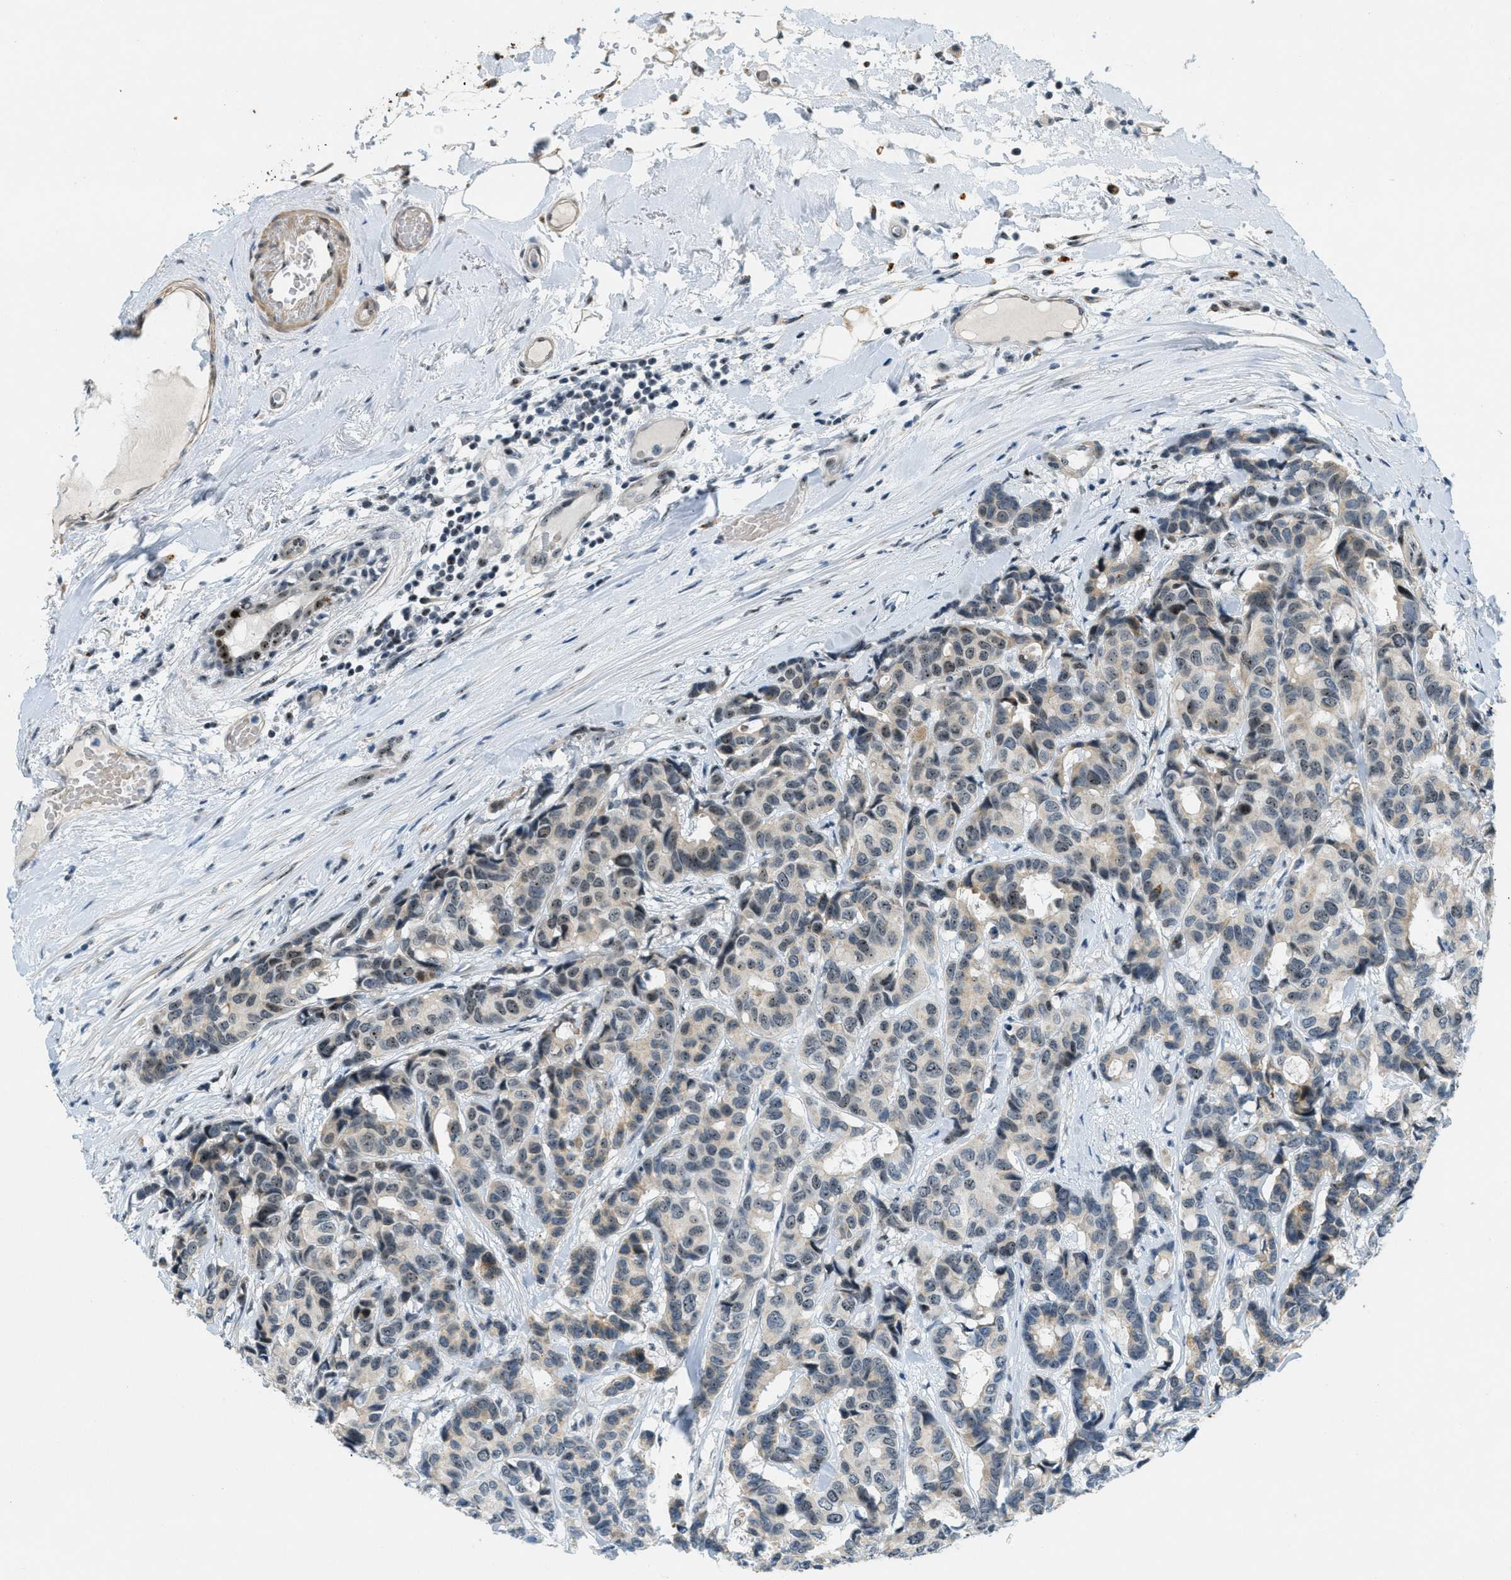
{"staining": {"intensity": "weak", "quantity": "25%-75%", "location": "cytoplasmic/membranous,nuclear"}, "tissue": "breast cancer", "cell_type": "Tumor cells", "image_type": "cancer", "snomed": [{"axis": "morphology", "description": "Duct carcinoma"}, {"axis": "topography", "description": "Breast"}], "caption": "Weak cytoplasmic/membranous and nuclear staining for a protein is appreciated in about 25%-75% of tumor cells of breast cancer (infiltrating ductal carcinoma) using immunohistochemistry.", "gene": "DDX47", "patient": {"sex": "female", "age": 87}}